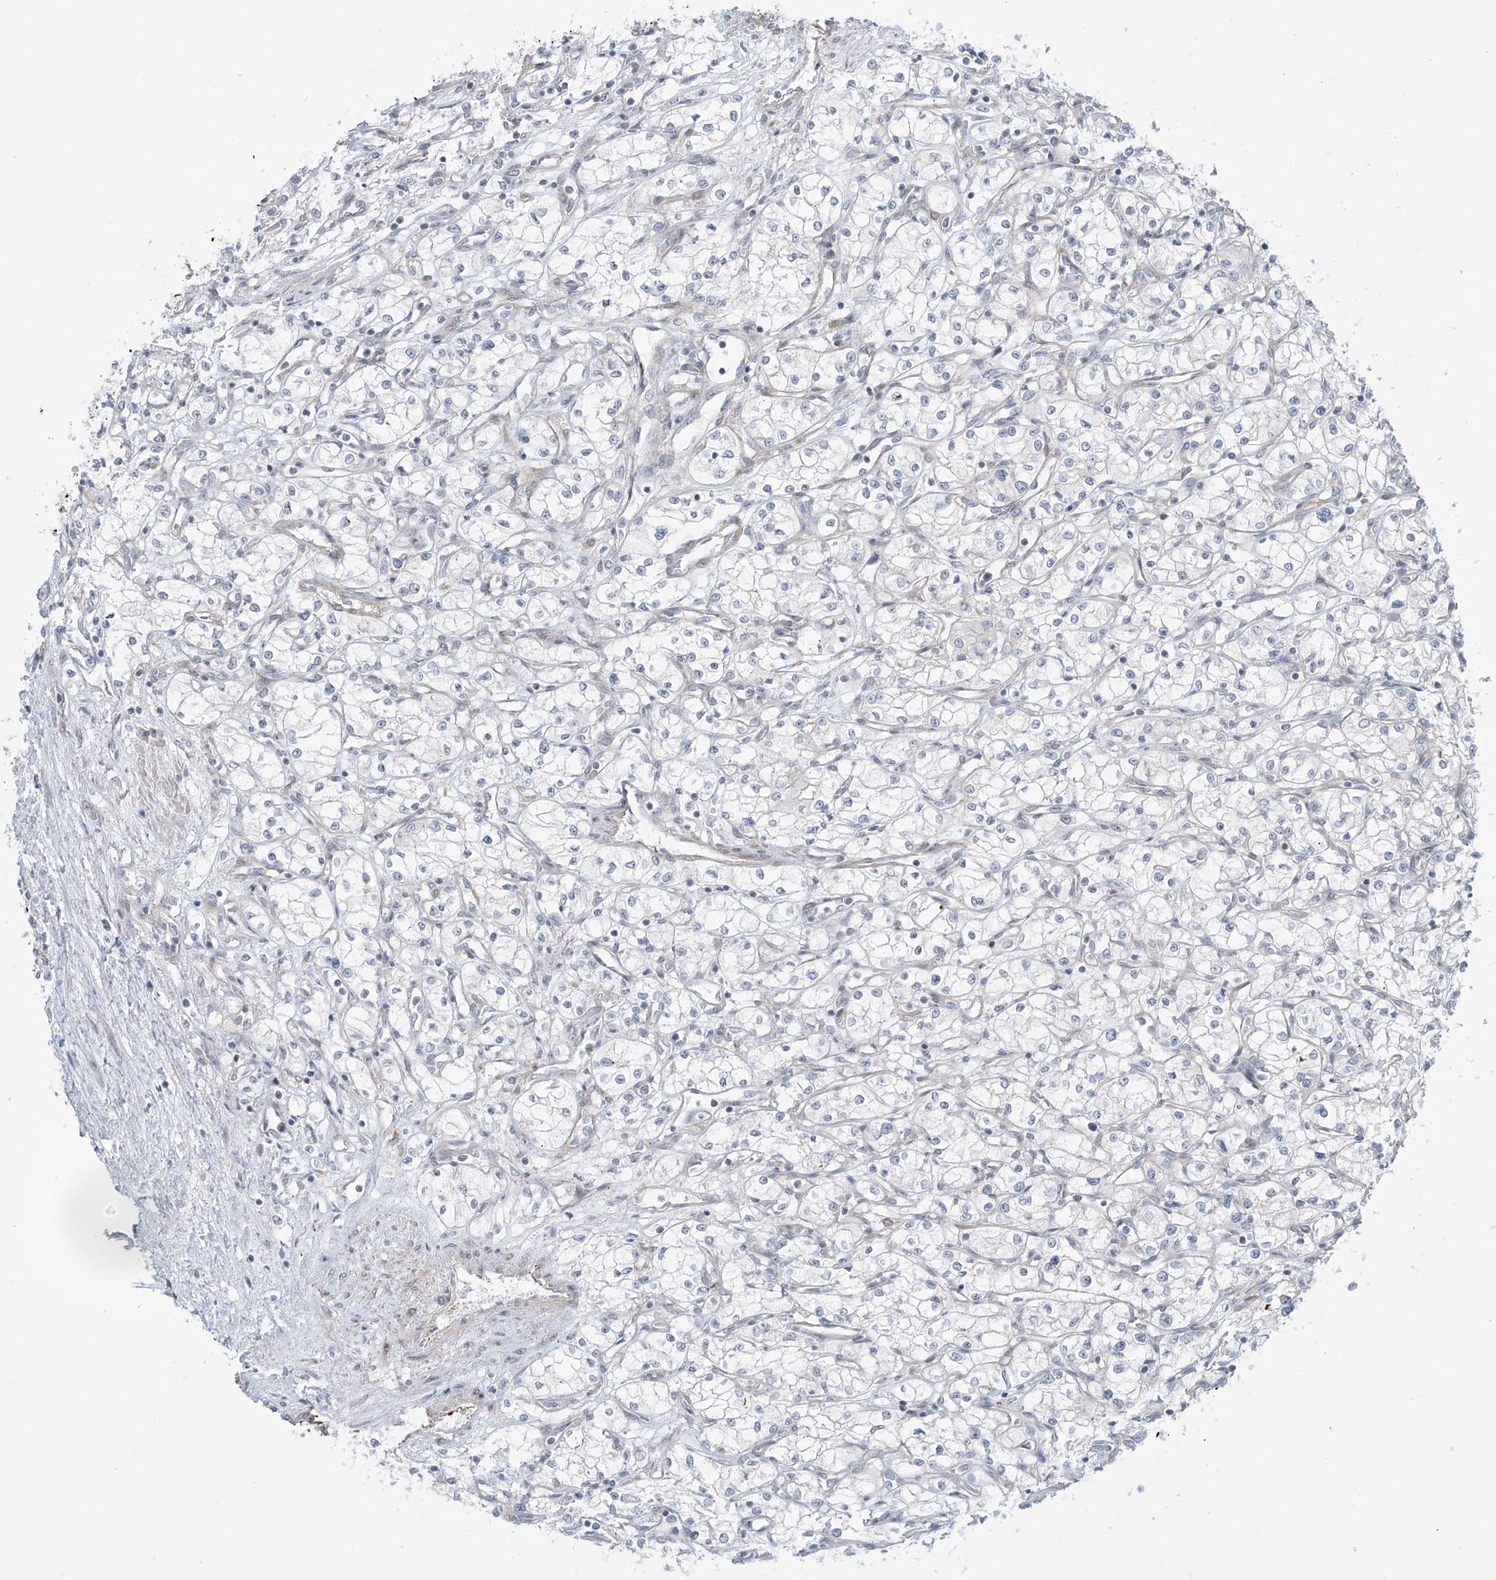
{"staining": {"intensity": "negative", "quantity": "none", "location": "none"}, "tissue": "renal cancer", "cell_type": "Tumor cells", "image_type": "cancer", "snomed": [{"axis": "morphology", "description": "Adenocarcinoma, NOS"}, {"axis": "topography", "description": "Kidney"}], "caption": "Image shows no protein expression in tumor cells of renal adenocarcinoma tissue. (Brightfield microscopy of DAB (3,3'-diaminobenzidine) IHC at high magnification).", "gene": "HS6ST2", "patient": {"sex": "male", "age": 59}}